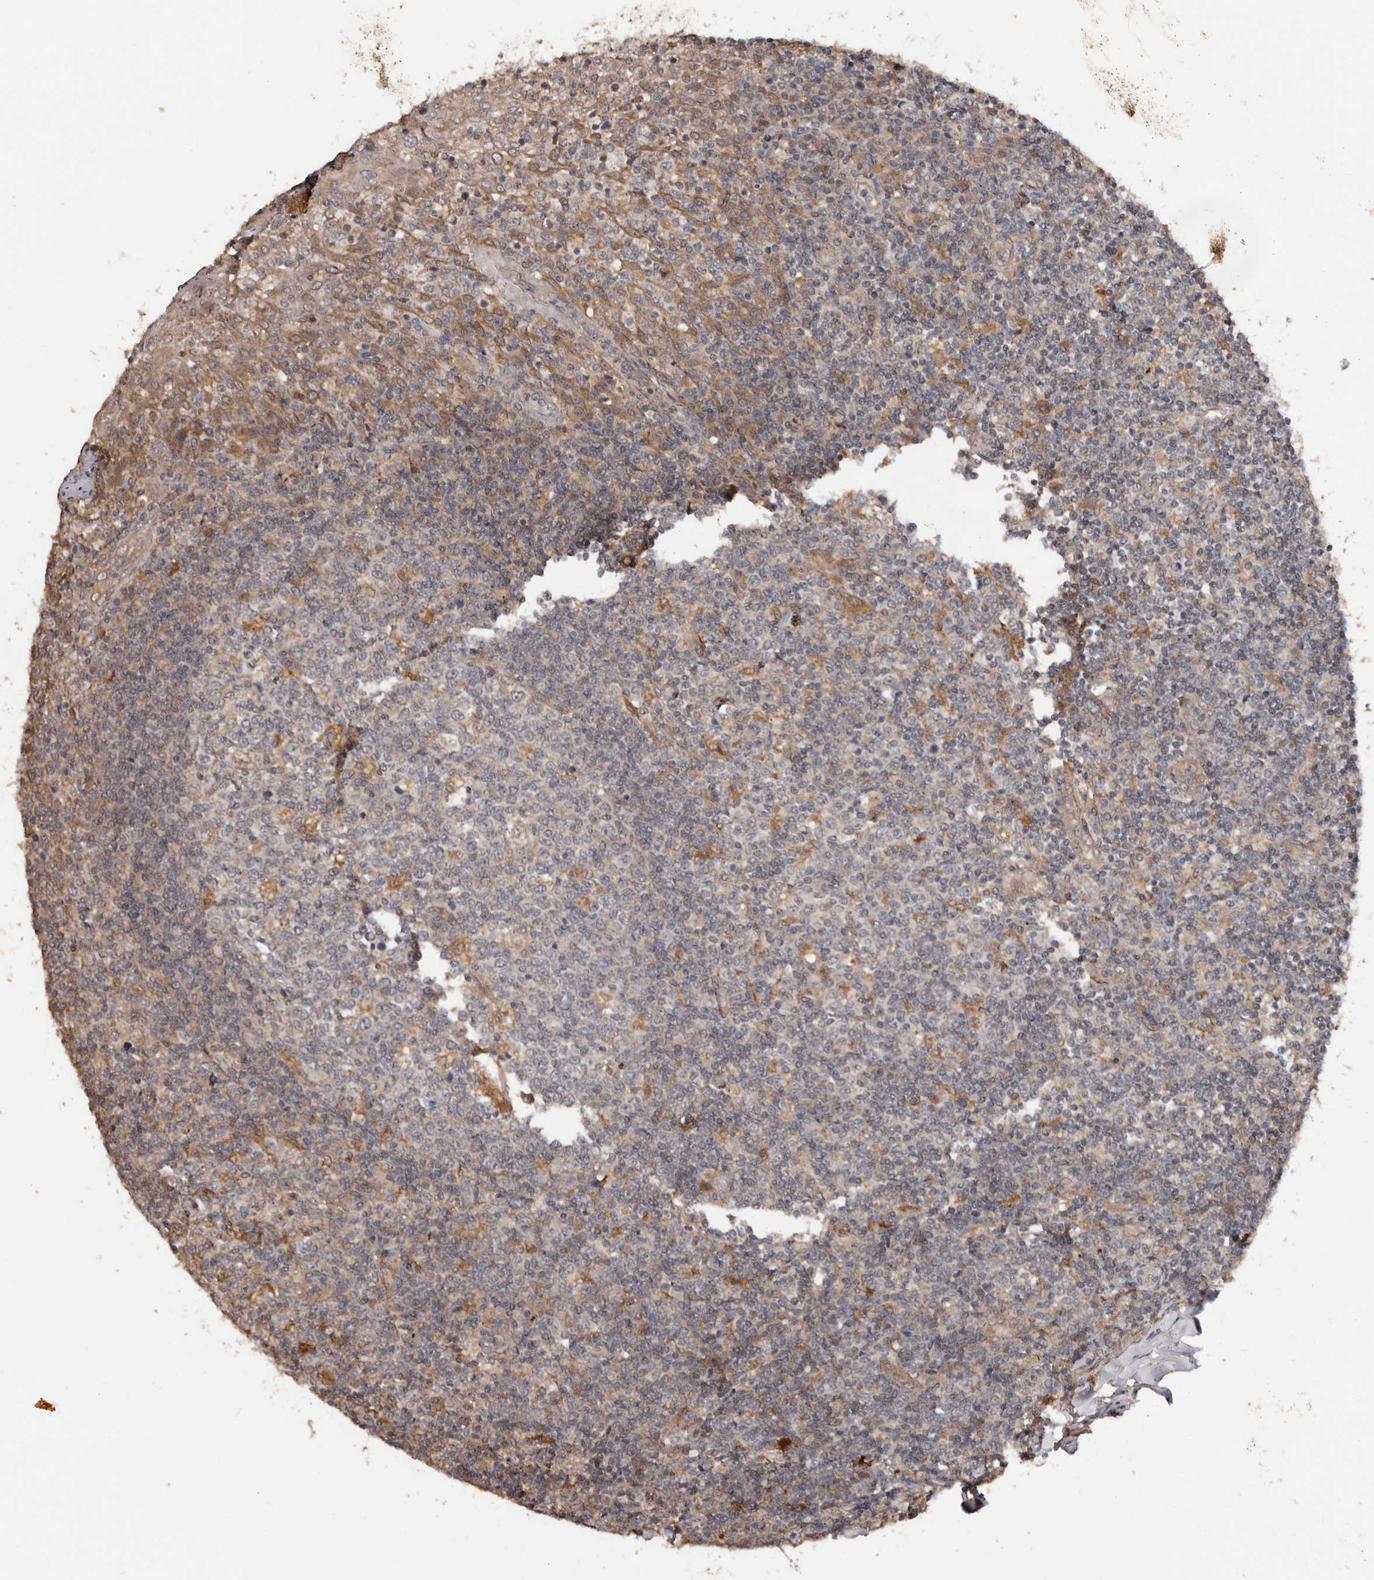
{"staining": {"intensity": "moderate", "quantity": "<25%", "location": "cytoplasmic/membranous"}, "tissue": "tonsil", "cell_type": "Germinal center cells", "image_type": "normal", "snomed": [{"axis": "morphology", "description": "Normal tissue, NOS"}, {"axis": "topography", "description": "Tonsil"}], "caption": "The image exhibits staining of normal tonsil, revealing moderate cytoplasmic/membranous protein positivity (brown color) within germinal center cells. (DAB (3,3'-diaminobenzidine) IHC with brightfield microscopy, high magnification).", "gene": "RSPO2", "patient": {"sex": "female", "age": 19}}